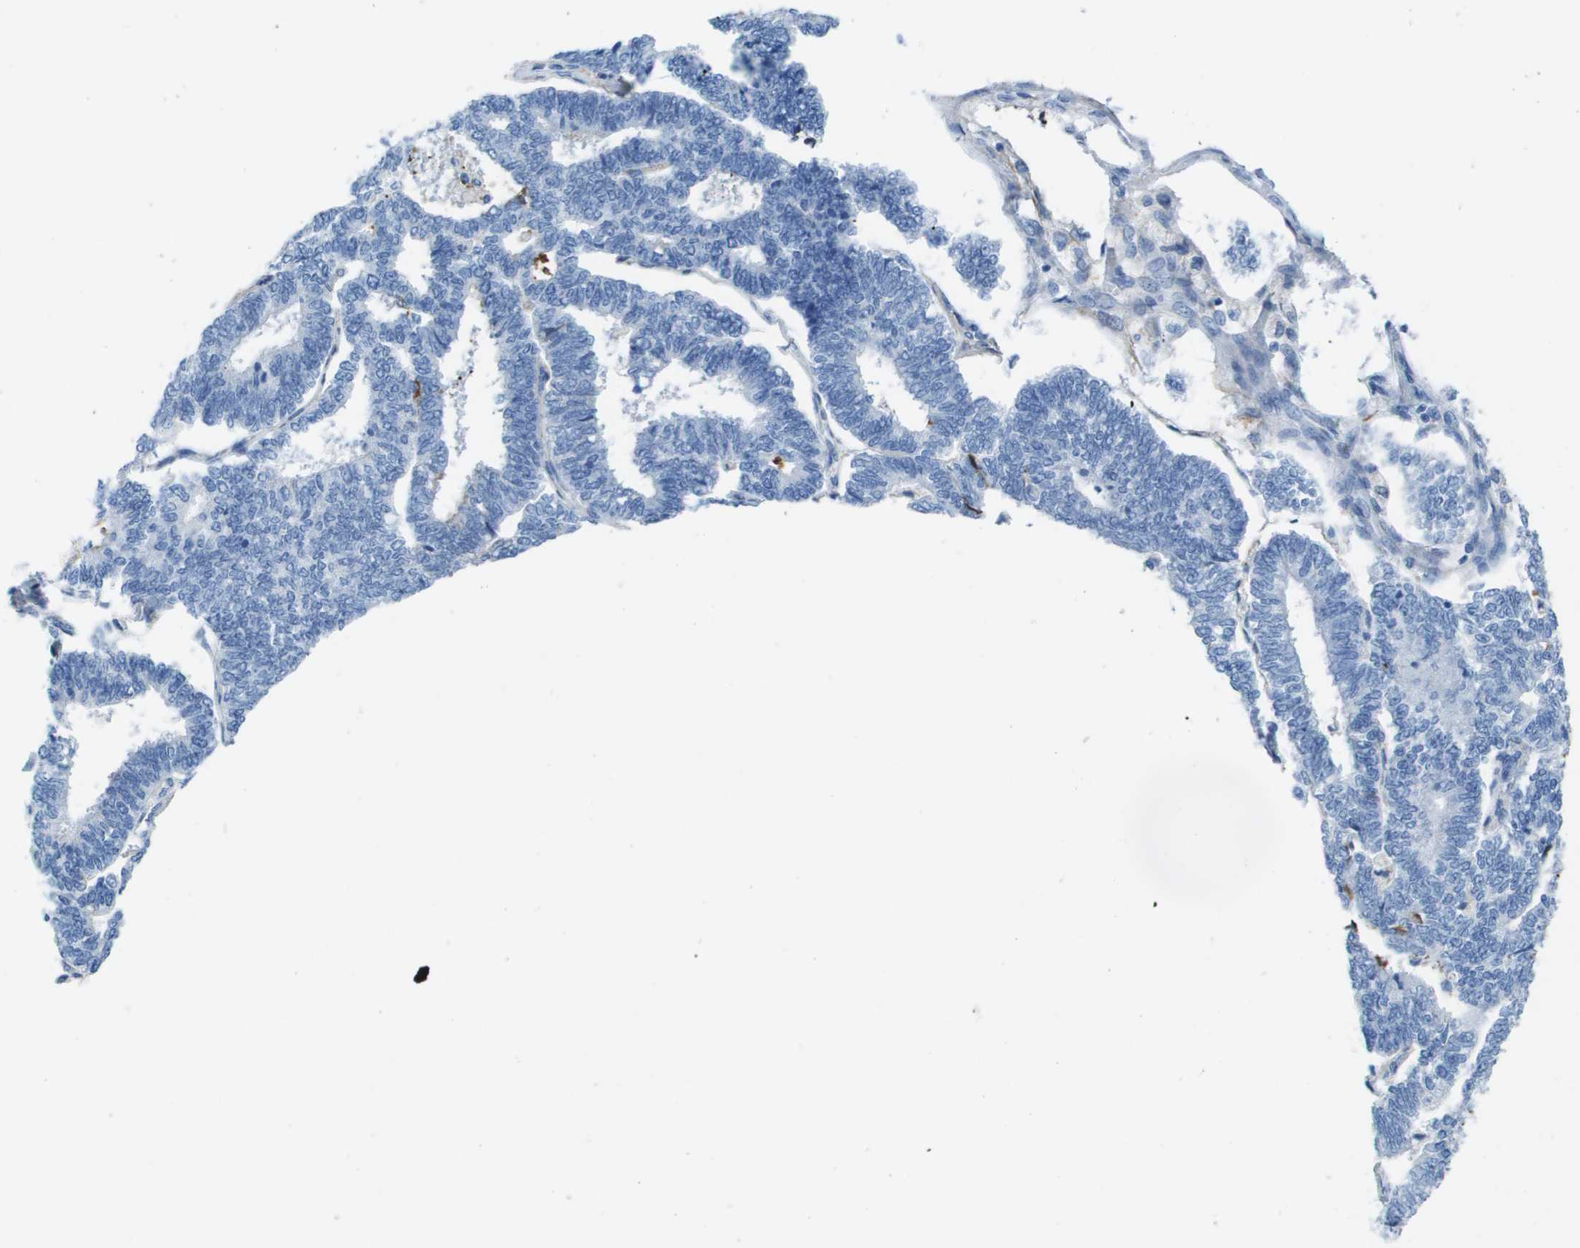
{"staining": {"intensity": "negative", "quantity": "none", "location": "none"}, "tissue": "endometrial cancer", "cell_type": "Tumor cells", "image_type": "cancer", "snomed": [{"axis": "morphology", "description": "Adenocarcinoma, NOS"}, {"axis": "topography", "description": "Endometrium"}], "caption": "A high-resolution photomicrograph shows immunohistochemistry staining of endometrial adenocarcinoma, which demonstrates no significant staining in tumor cells.", "gene": "VTN", "patient": {"sex": "female", "age": 70}}